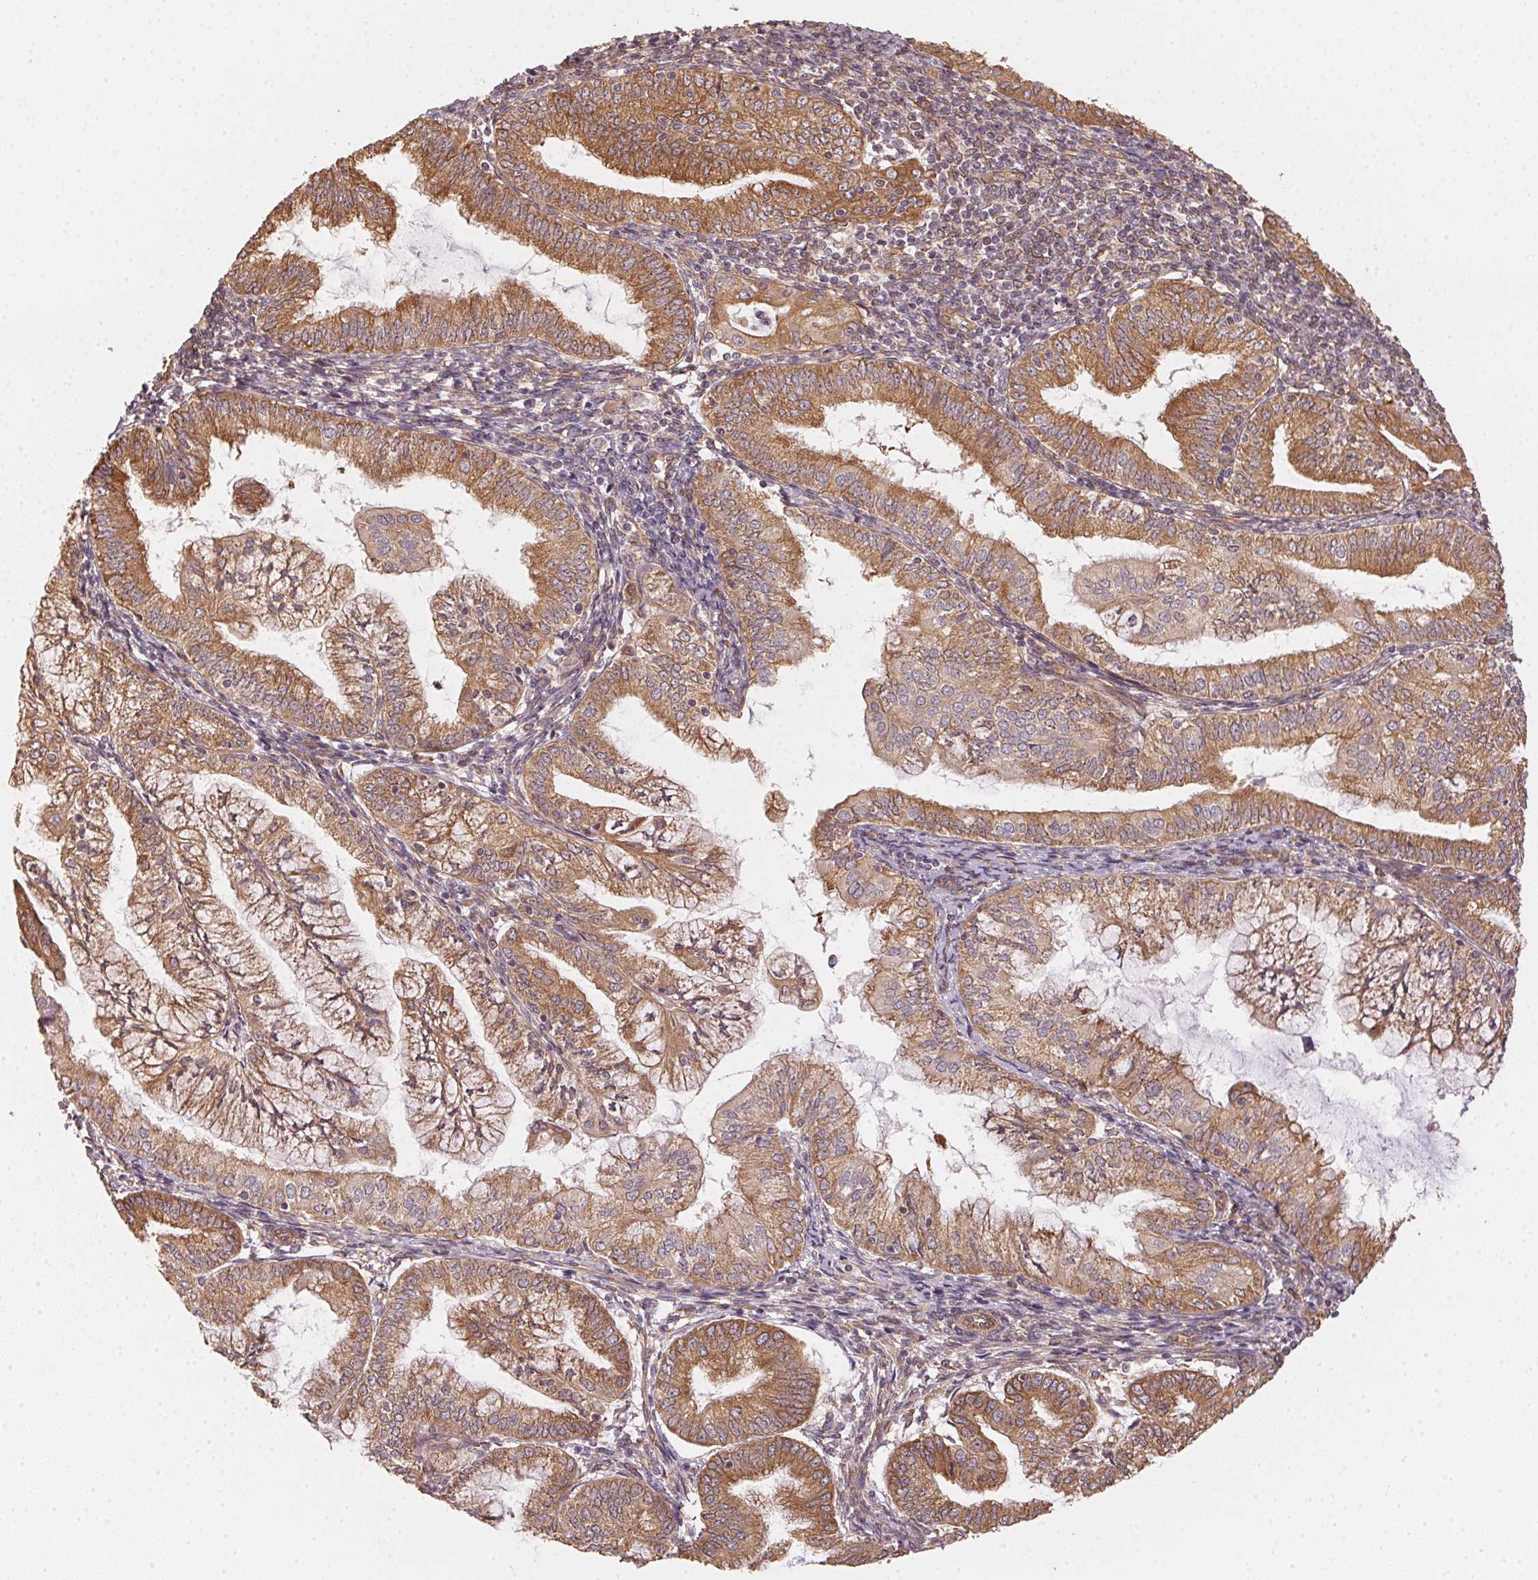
{"staining": {"intensity": "moderate", "quantity": ">75%", "location": "cytoplasmic/membranous"}, "tissue": "endometrial cancer", "cell_type": "Tumor cells", "image_type": "cancer", "snomed": [{"axis": "morphology", "description": "Adenocarcinoma, NOS"}, {"axis": "topography", "description": "Endometrium"}], "caption": "This histopathology image demonstrates endometrial adenocarcinoma stained with IHC to label a protein in brown. The cytoplasmic/membranous of tumor cells show moderate positivity for the protein. Nuclei are counter-stained blue.", "gene": "STRN4", "patient": {"sex": "female", "age": 55}}